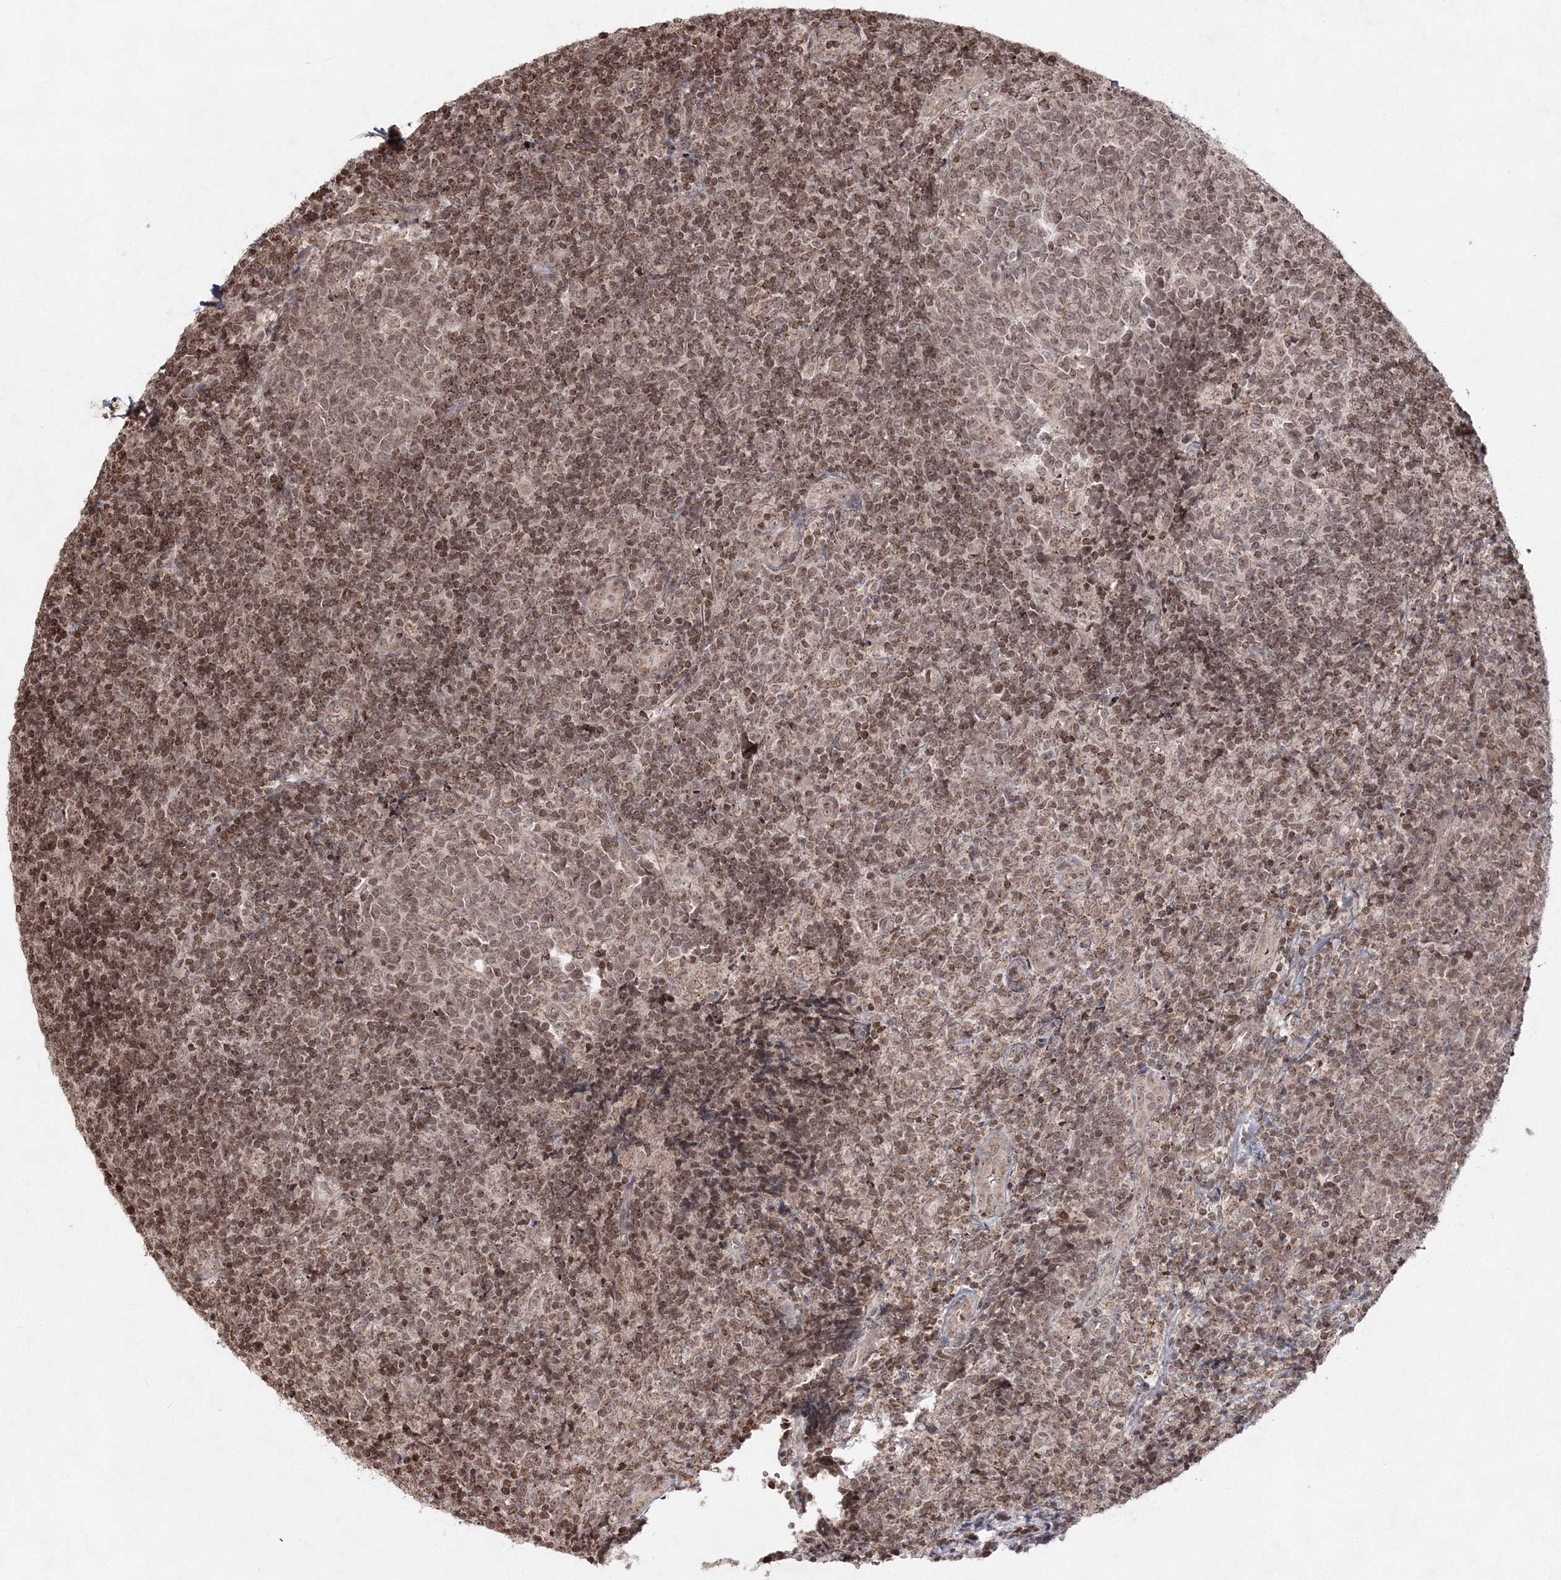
{"staining": {"intensity": "moderate", "quantity": ">75%", "location": "nuclear"}, "tissue": "tonsil", "cell_type": "Germinal center cells", "image_type": "normal", "snomed": [{"axis": "morphology", "description": "Normal tissue, NOS"}, {"axis": "topography", "description": "Tonsil"}], "caption": "A high-resolution photomicrograph shows IHC staining of unremarkable tonsil, which reveals moderate nuclear staining in approximately >75% of germinal center cells. (Brightfield microscopy of DAB IHC at high magnification).", "gene": "CARM1", "patient": {"sex": "female", "age": 19}}